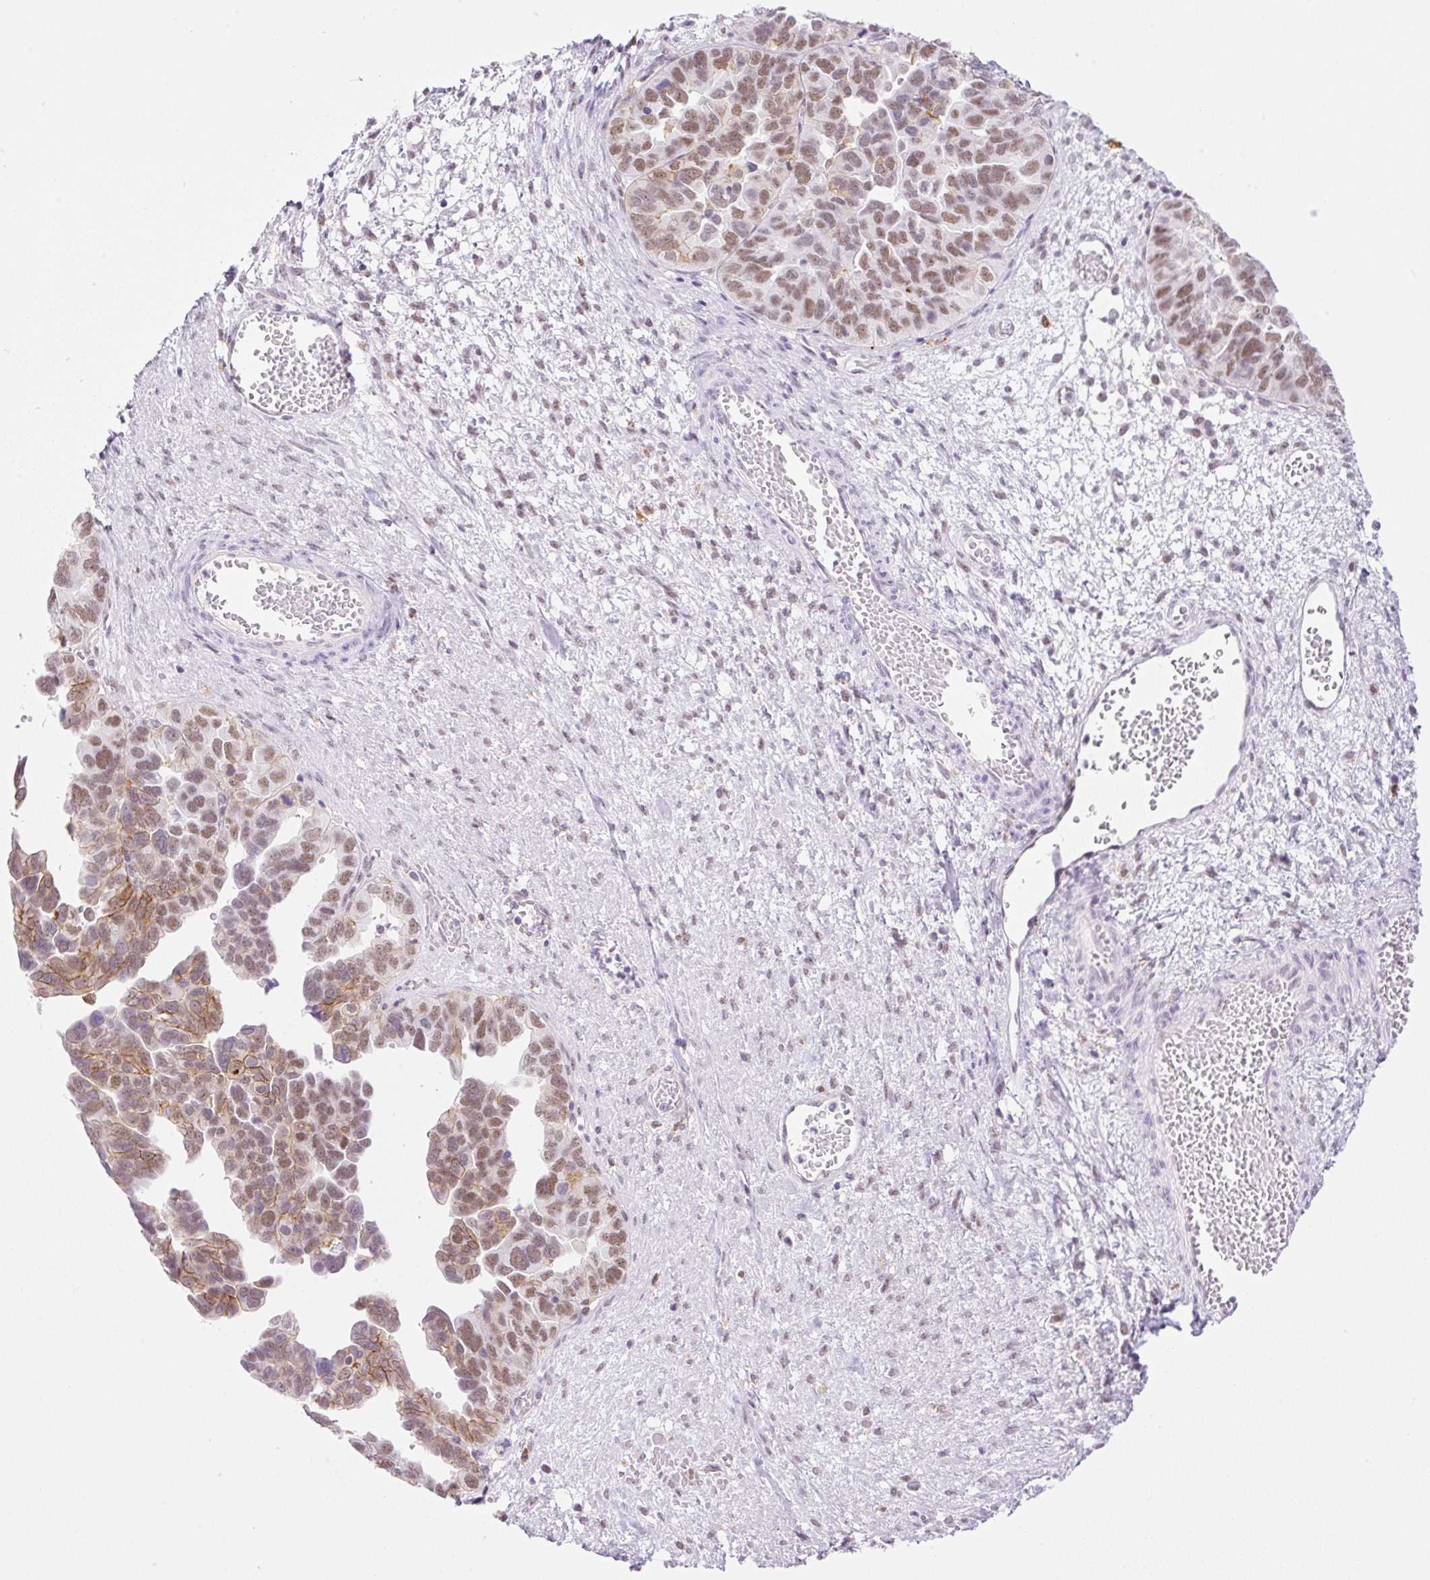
{"staining": {"intensity": "moderate", "quantity": ">75%", "location": "cytoplasmic/membranous,nuclear"}, "tissue": "ovarian cancer", "cell_type": "Tumor cells", "image_type": "cancer", "snomed": [{"axis": "morphology", "description": "Cystadenocarcinoma, serous, NOS"}, {"axis": "topography", "description": "Ovary"}], "caption": "A photomicrograph of human serous cystadenocarcinoma (ovarian) stained for a protein demonstrates moderate cytoplasmic/membranous and nuclear brown staining in tumor cells. (DAB (3,3'-diaminobenzidine) = brown stain, brightfield microscopy at high magnification).", "gene": "PALM3", "patient": {"sex": "female", "age": 64}}